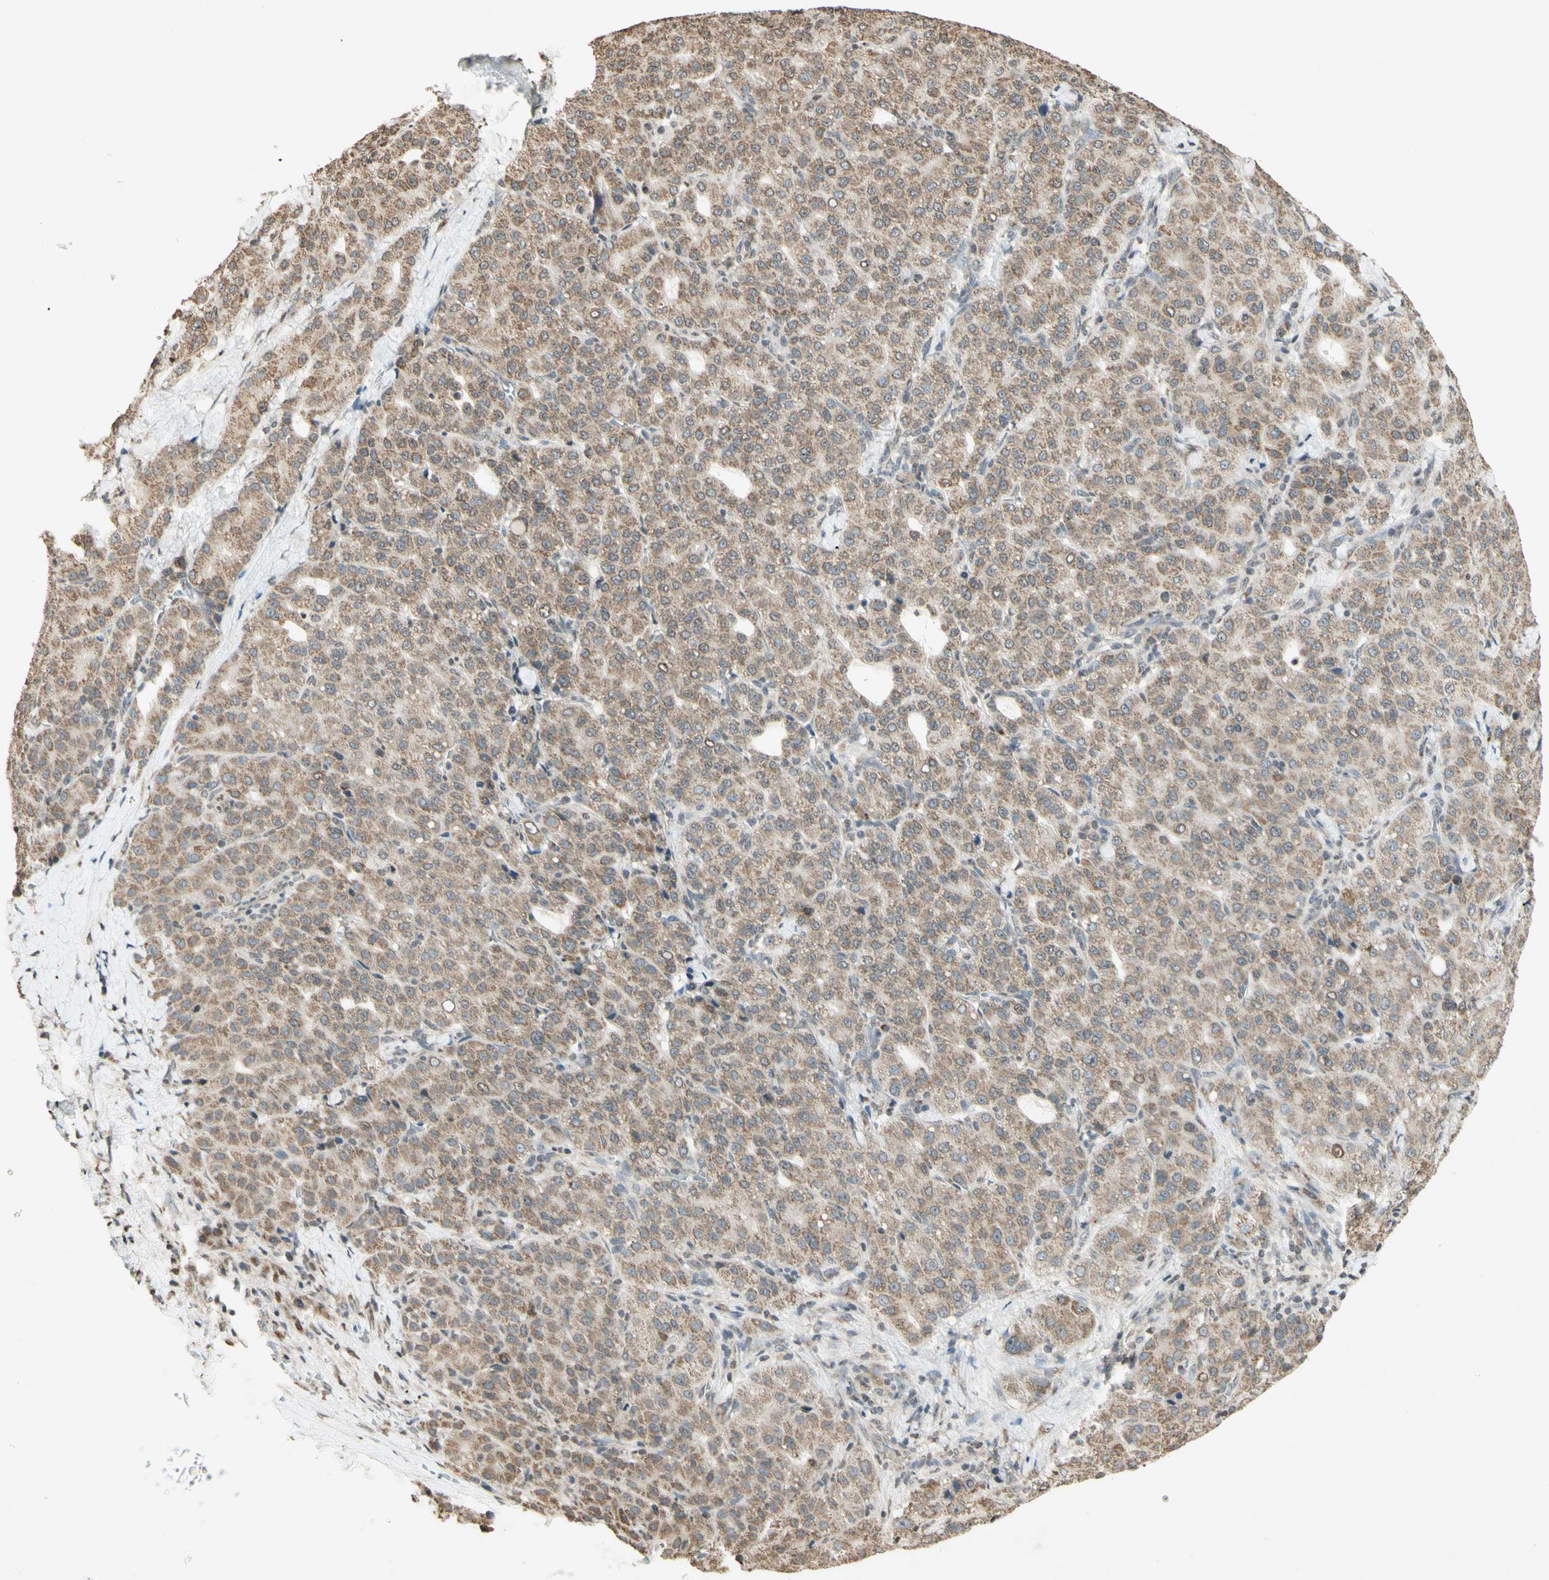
{"staining": {"intensity": "weak", "quantity": ">75%", "location": "cytoplasmic/membranous"}, "tissue": "liver cancer", "cell_type": "Tumor cells", "image_type": "cancer", "snomed": [{"axis": "morphology", "description": "Carcinoma, Hepatocellular, NOS"}, {"axis": "topography", "description": "Liver"}], "caption": "A high-resolution histopathology image shows IHC staining of liver hepatocellular carcinoma, which reveals weak cytoplasmic/membranous positivity in about >75% of tumor cells. The protein is shown in brown color, while the nuclei are stained blue.", "gene": "CCNI", "patient": {"sex": "male", "age": 65}}